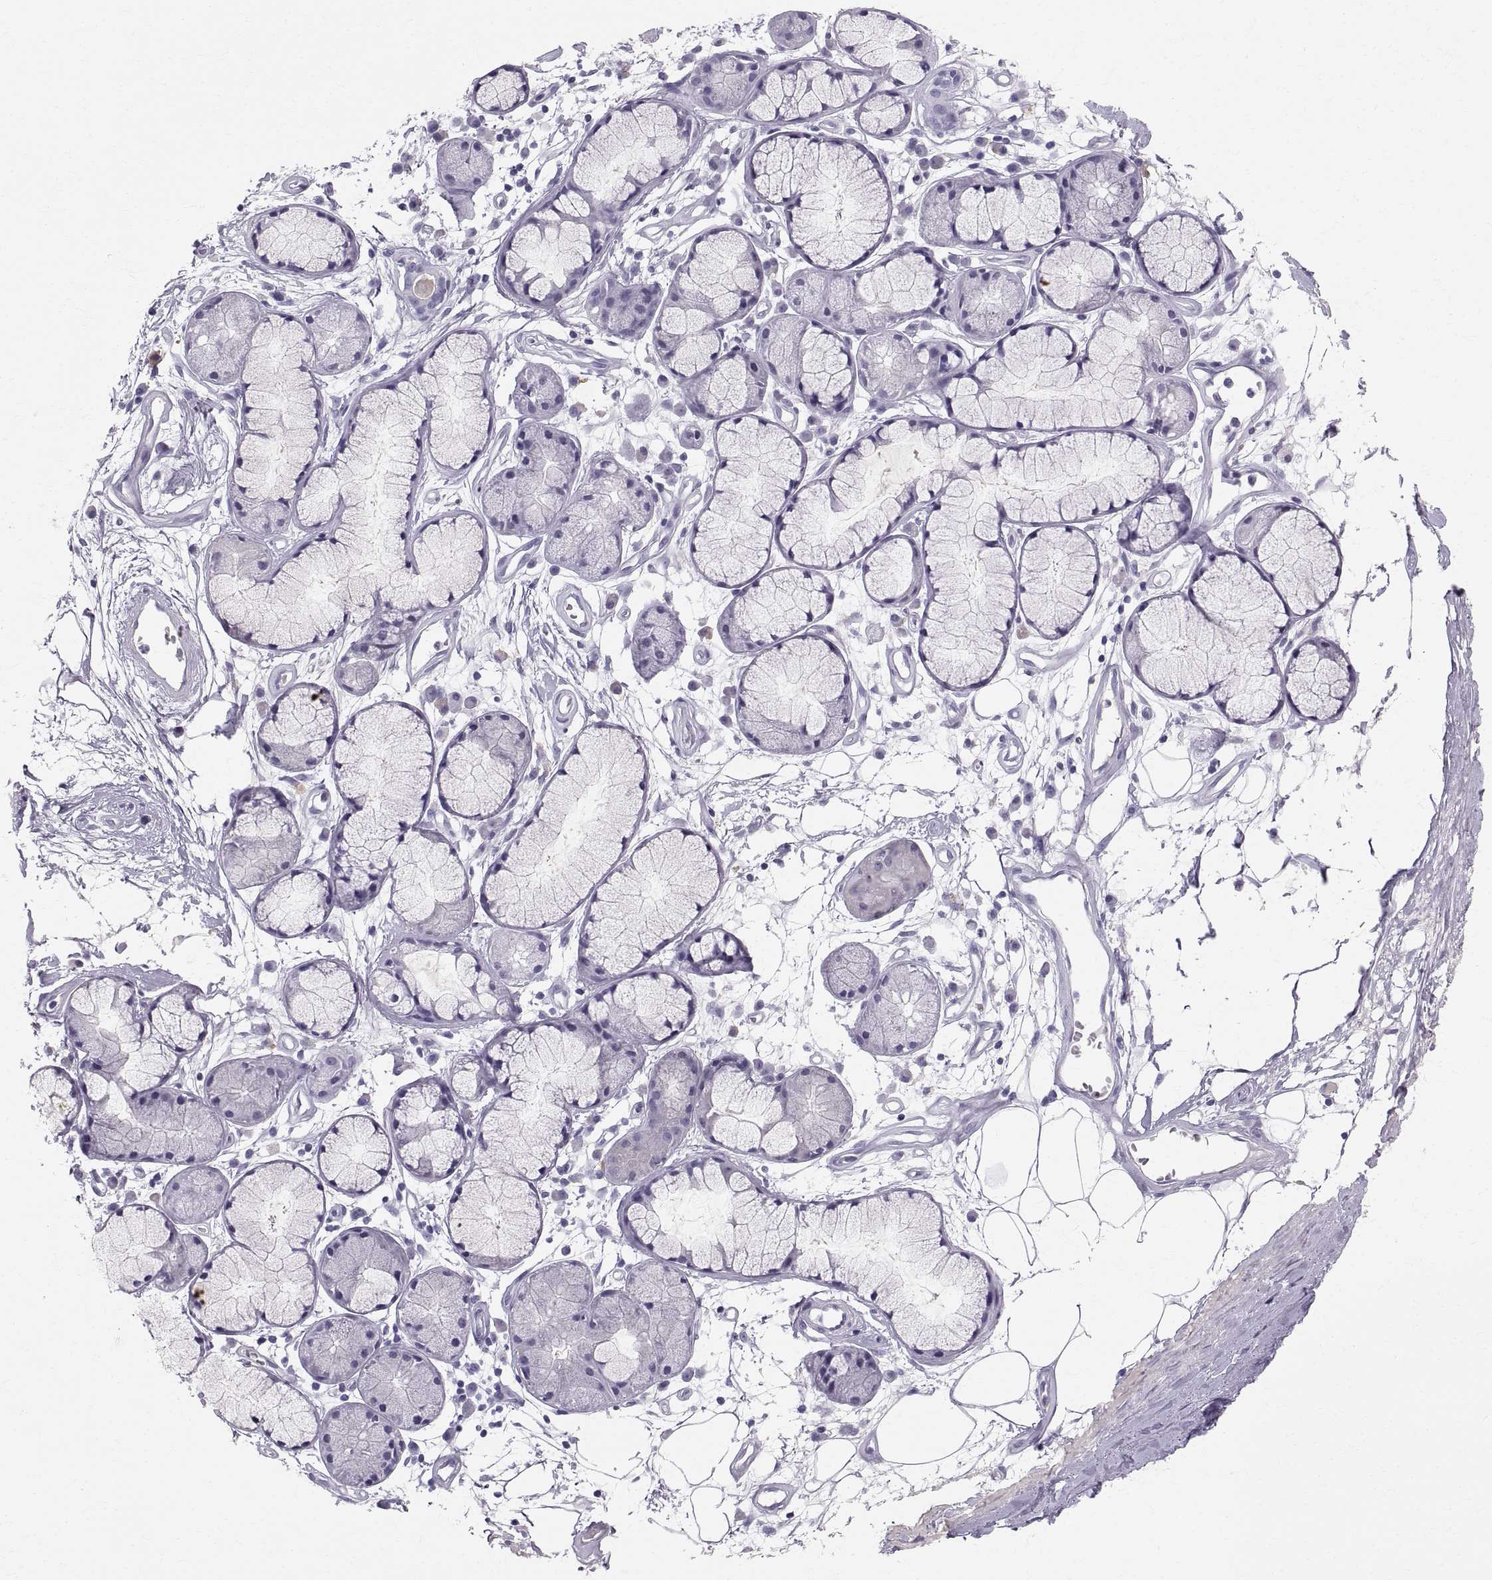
{"staining": {"intensity": "negative", "quantity": "none", "location": "none"}, "tissue": "soft tissue", "cell_type": "Fibroblasts", "image_type": "normal", "snomed": [{"axis": "morphology", "description": "Normal tissue, NOS"}, {"axis": "morphology", "description": "Squamous cell carcinoma, NOS"}, {"axis": "topography", "description": "Cartilage tissue"}, {"axis": "topography", "description": "Lung"}], "caption": "Unremarkable soft tissue was stained to show a protein in brown. There is no significant positivity in fibroblasts.", "gene": "SLC22A6", "patient": {"sex": "male", "age": 66}}